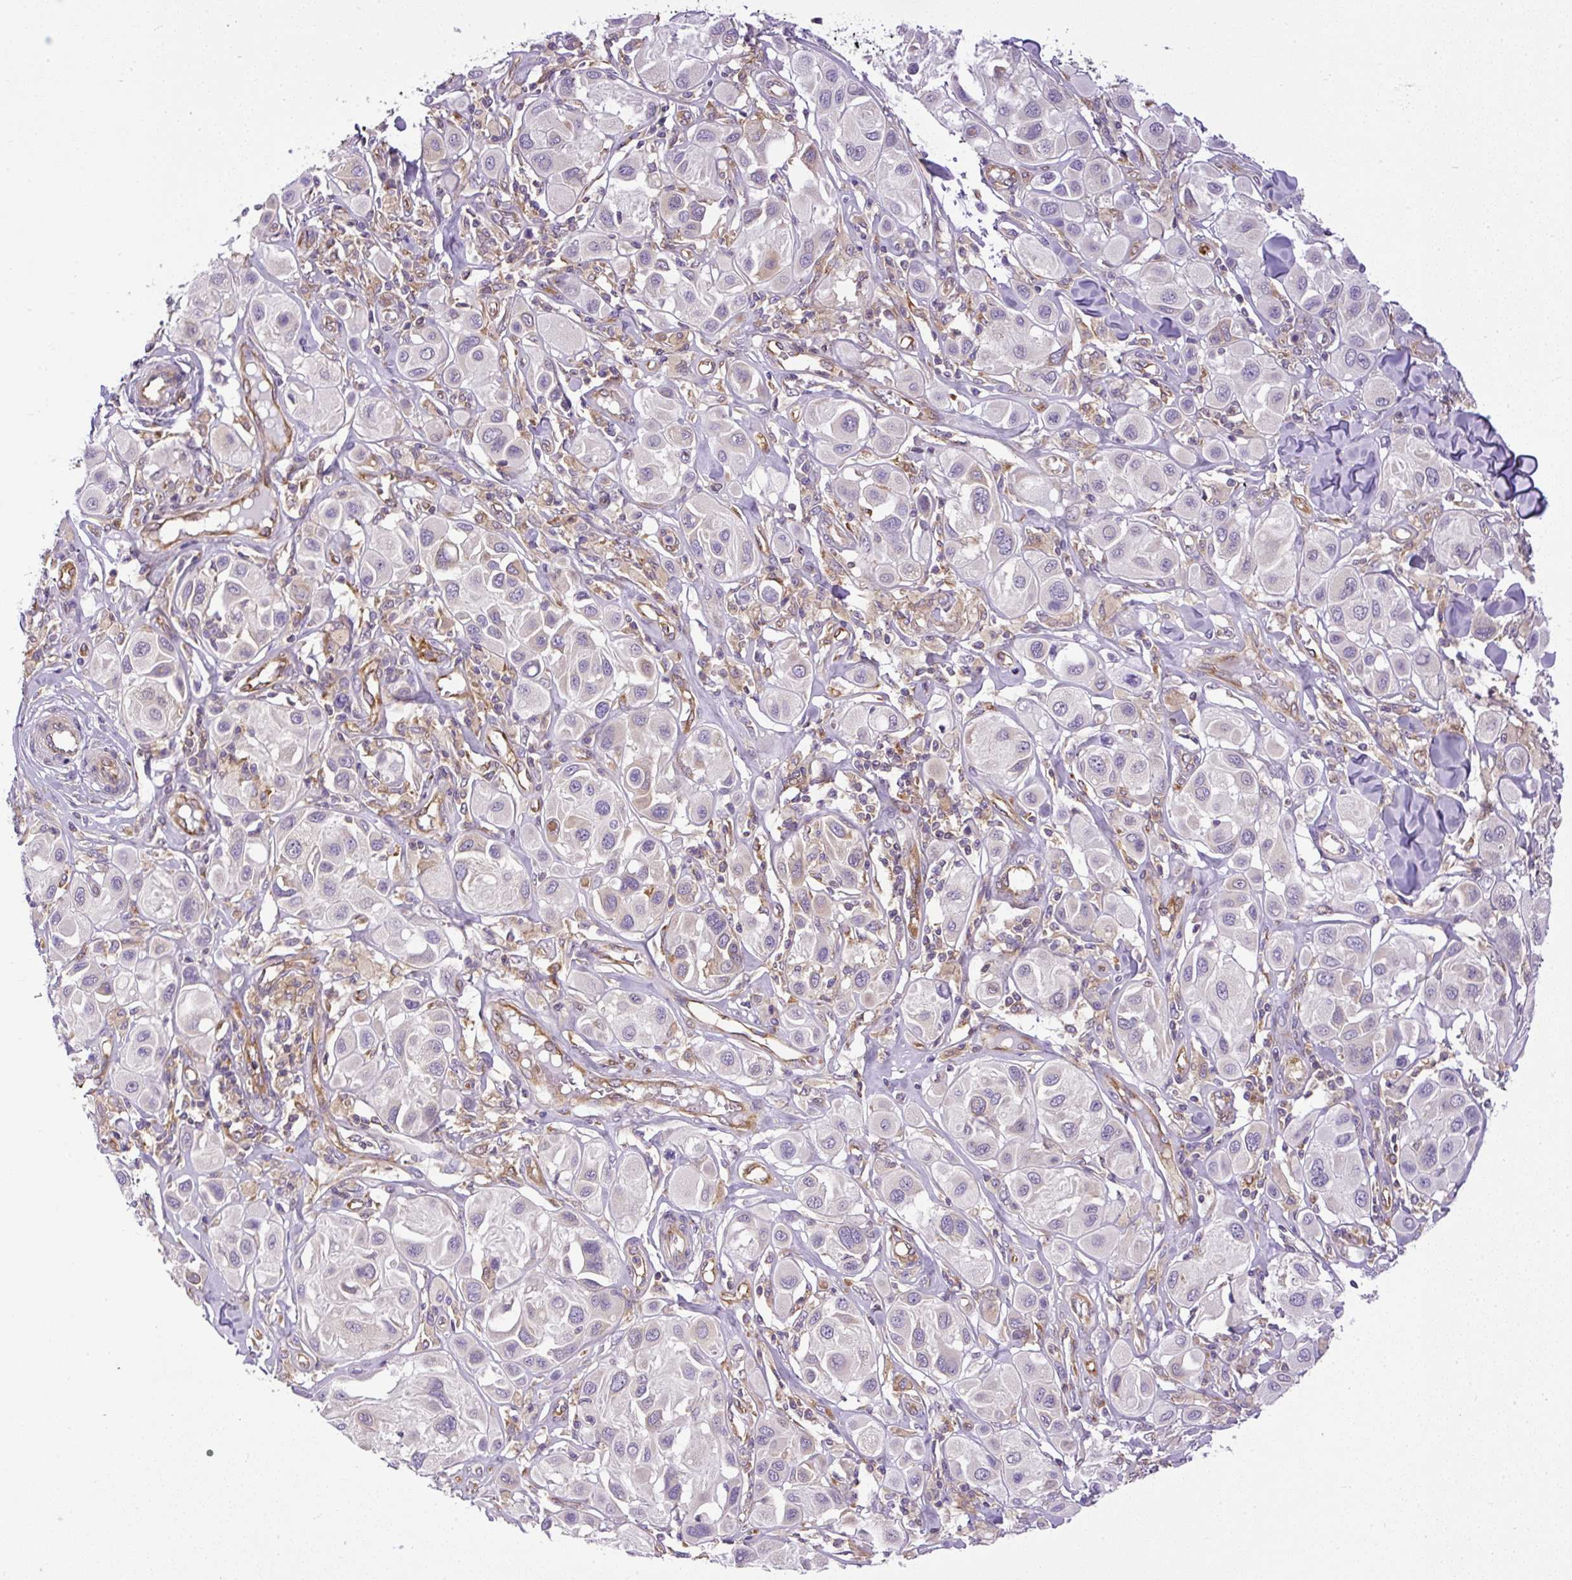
{"staining": {"intensity": "negative", "quantity": "none", "location": "none"}, "tissue": "melanoma", "cell_type": "Tumor cells", "image_type": "cancer", "snomed": [{"axis": "morphology", "description": "Malignant melanoma, Metastatic site"}, {"axis": "topography", "description": "Skin"}], "caption": "Immunohistochemical staining of human melanoma exhibits no significant positivity in tumor cells.", "gene": "MAP1S", "patient": {"sex": "male", "age": 41}}